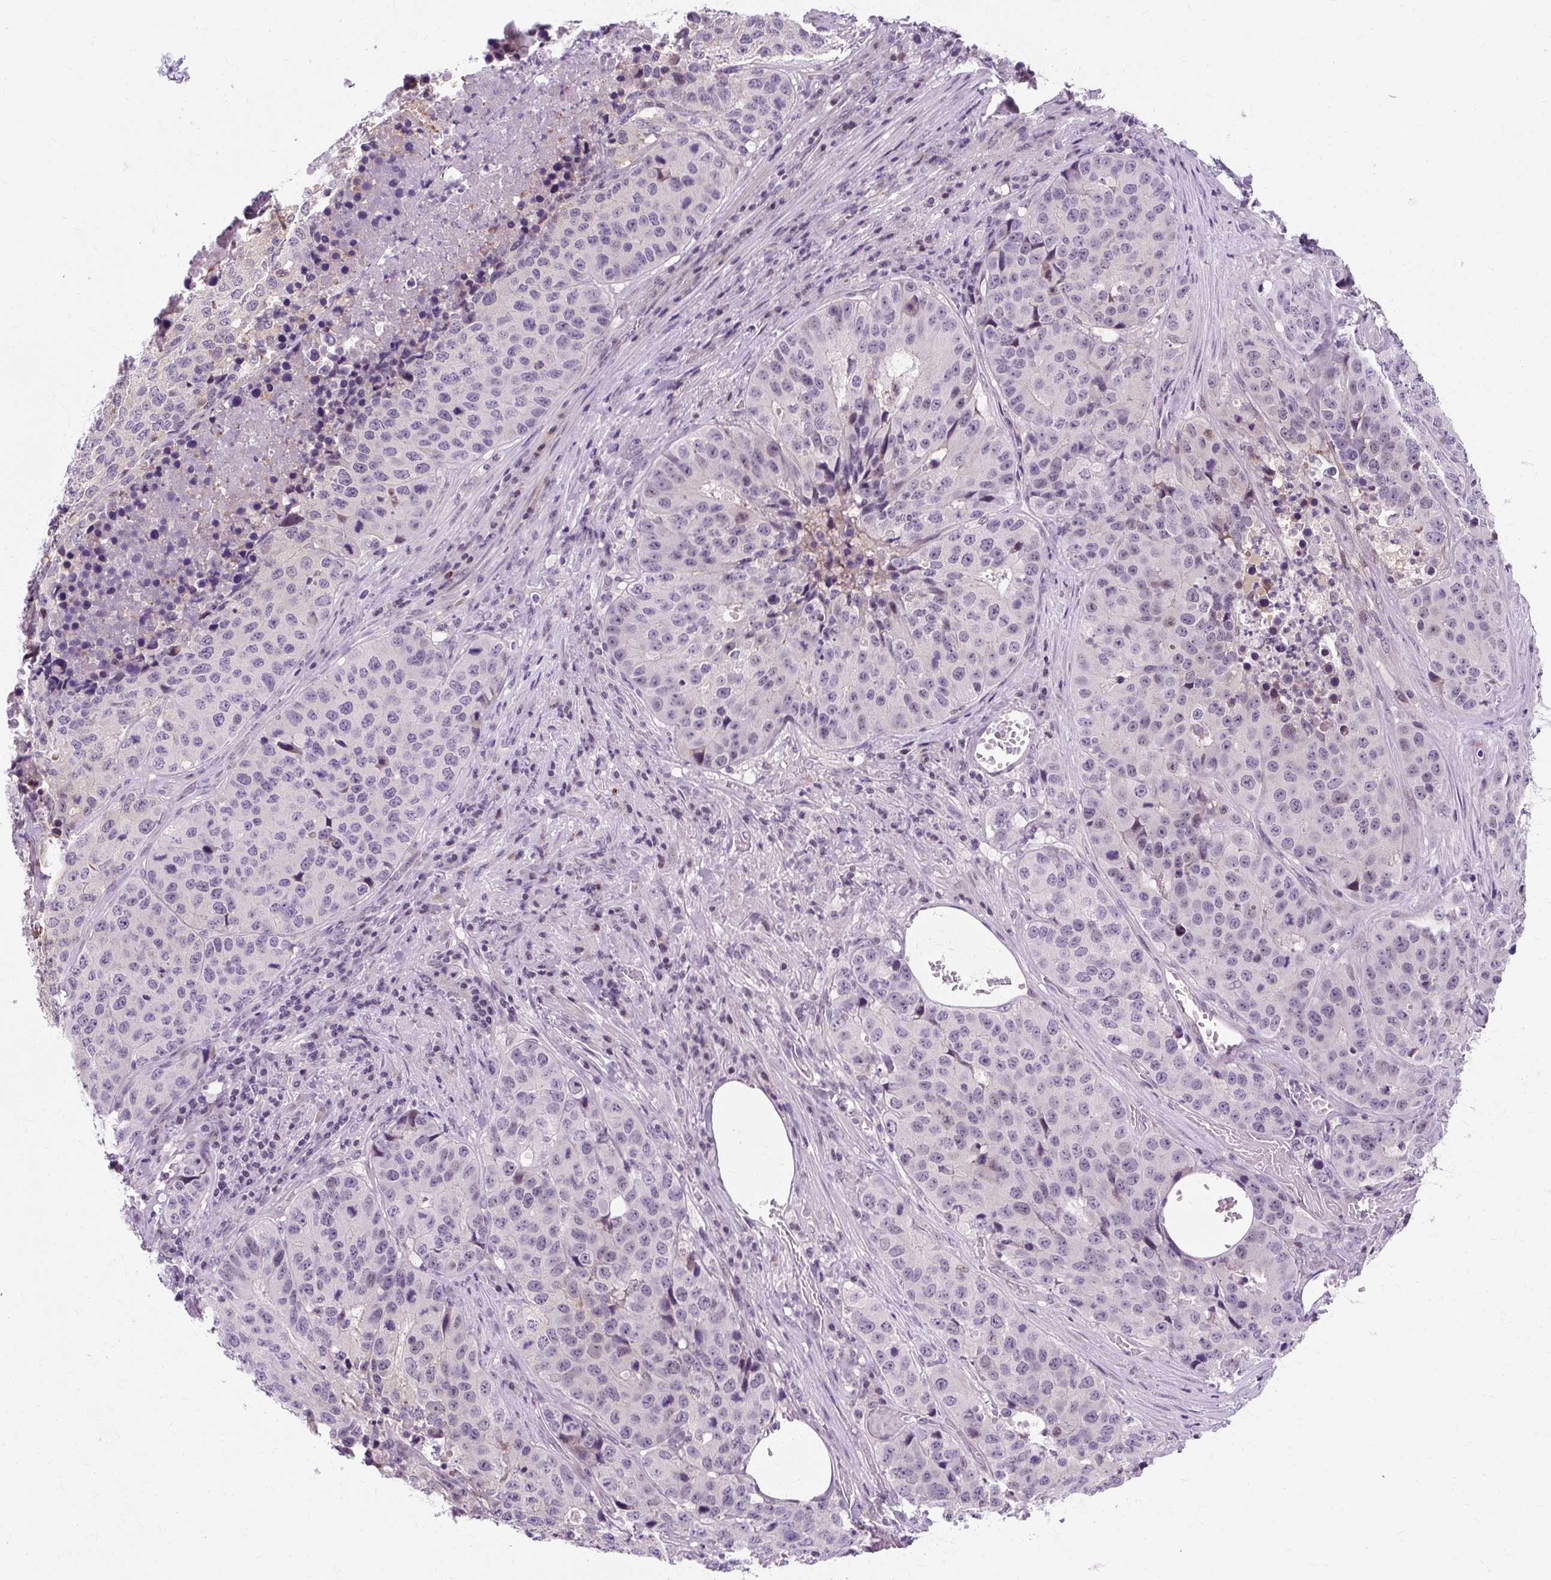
{"staining": {"intensity": "negative", "quantity": "none", "location": "none"}, "tissue": "stomach cancer", "cell_type": "Tumor cells", "image_type": "cancer", "snomed": [{"axis": "morphology", "description": "Adenocarcinoma, NOS"}, {"axis": "topography", "description": "Stomach"}], "caption": "Immunohistochemistry (IHC) histopathology image of stomach cancer stained for a protein (brown), which displays no staining in tumor cells.", "gene": "RYBP", "patient": {"sex": "male", "age": 71}}